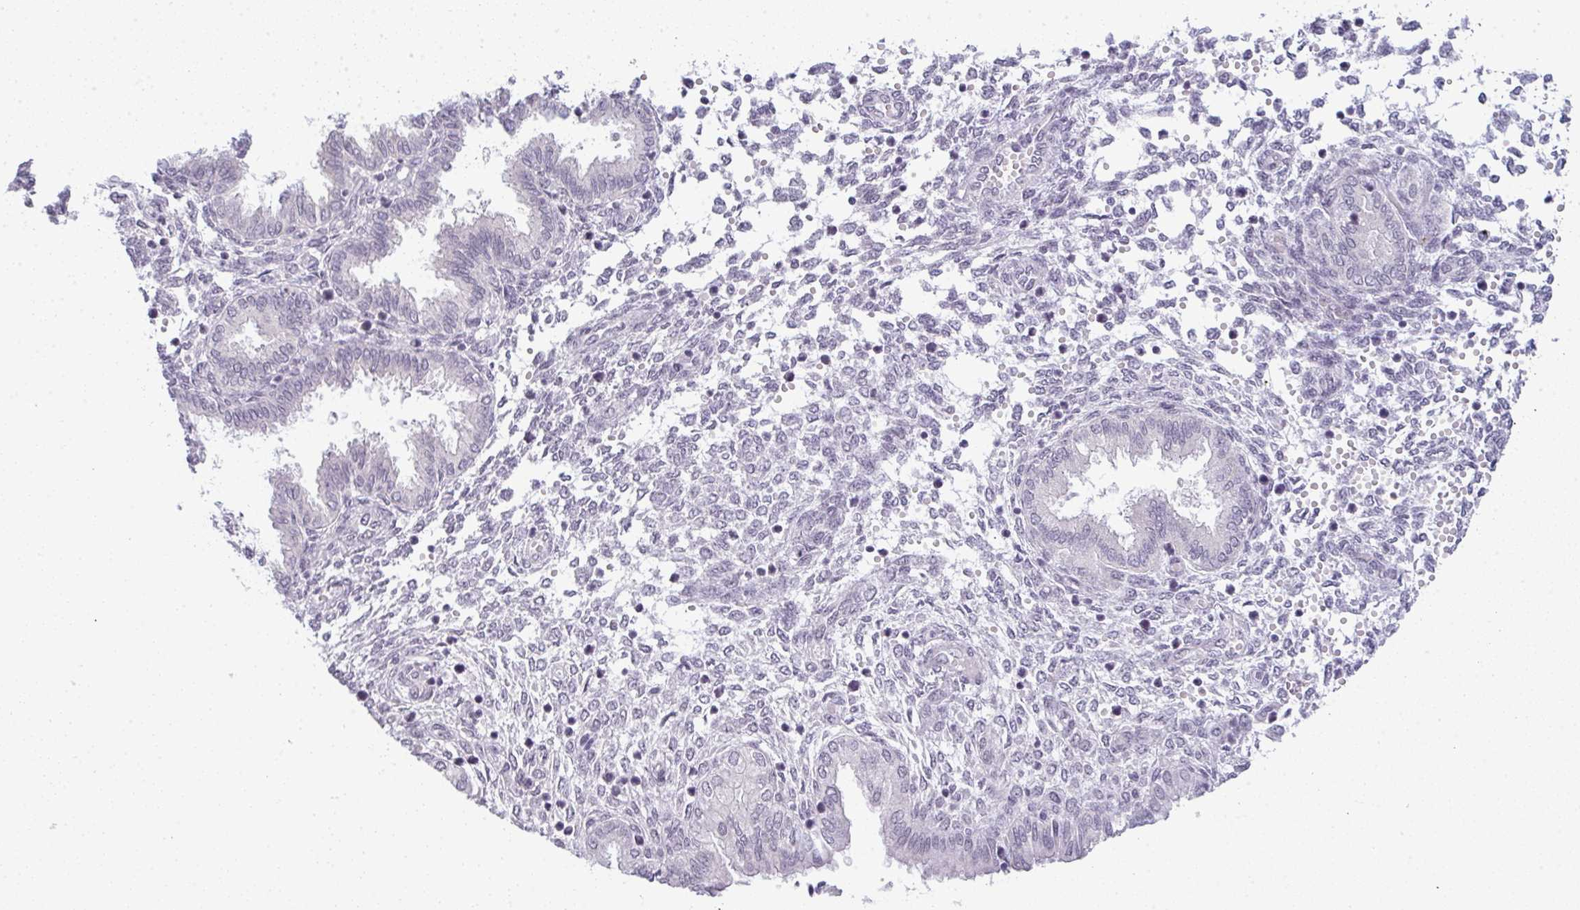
{"staining": {"intensity": "negative", "quantity": "none", "location": "none"}, "tissue": "endometrium", "cell_type": "Cells in endometrial stroma", "image_type": "normal", "snomed": [{"axis": "morphology", "description": "Normal tissue, NOS"}, {"axis": "topography", "description": "Endometrium"}], "caption": "IHC image of benign endometrium: human endometrium stained with DAB (3,3'-diaminobenzidine) demonstrates no significant protein expression in cells in endometrial stroma. (Immunohistochemistry (ihc), brightfield microscopy, high magnification).", "gene": "TEX33", "patient": {"sex": "female", "age": 33}}